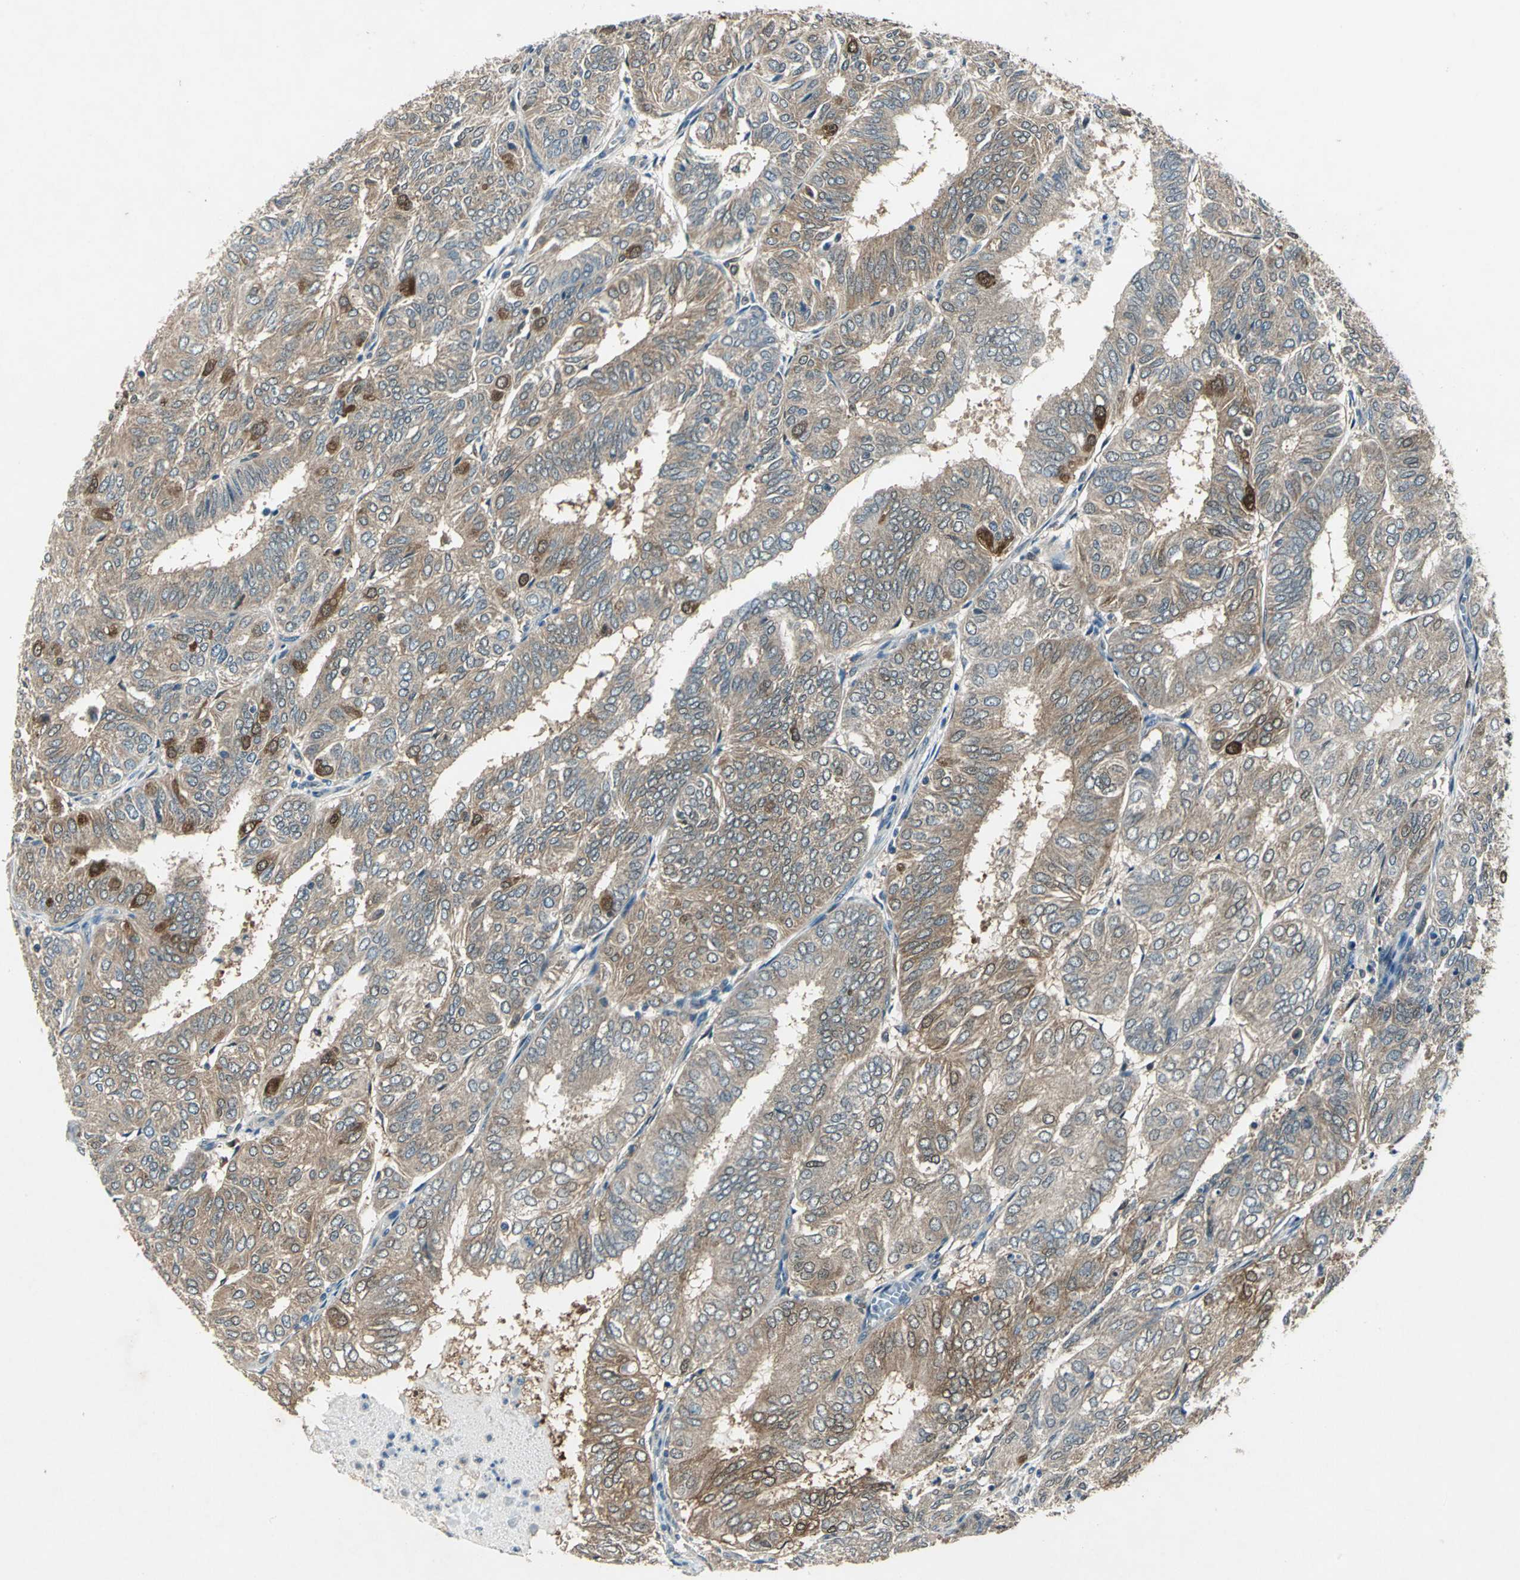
{"staining": {"intensity": "moderate", "quantity": ">75%", "location": "cytoplasmic/membranous,nuclear"}, "tissue": "endometrial cancer", "cell_type": "Tumor cells", "image_type": "cancer", "snomed": [{"axis": "morphology", "description": "Adenocarcinoma, NOS"}, {"axis": "topography", "description": "Uterus"}], "caption": "A photomicrograph showing moderate cytoplasmic/membranous and nuclear expression in approximately >75% of tumor cells in adenocarcinoma (endometrial), as visualized by brown immunohistochemical staining.", "gene": "RRM2B", "patient": {"sex": "female", "age": 60}}